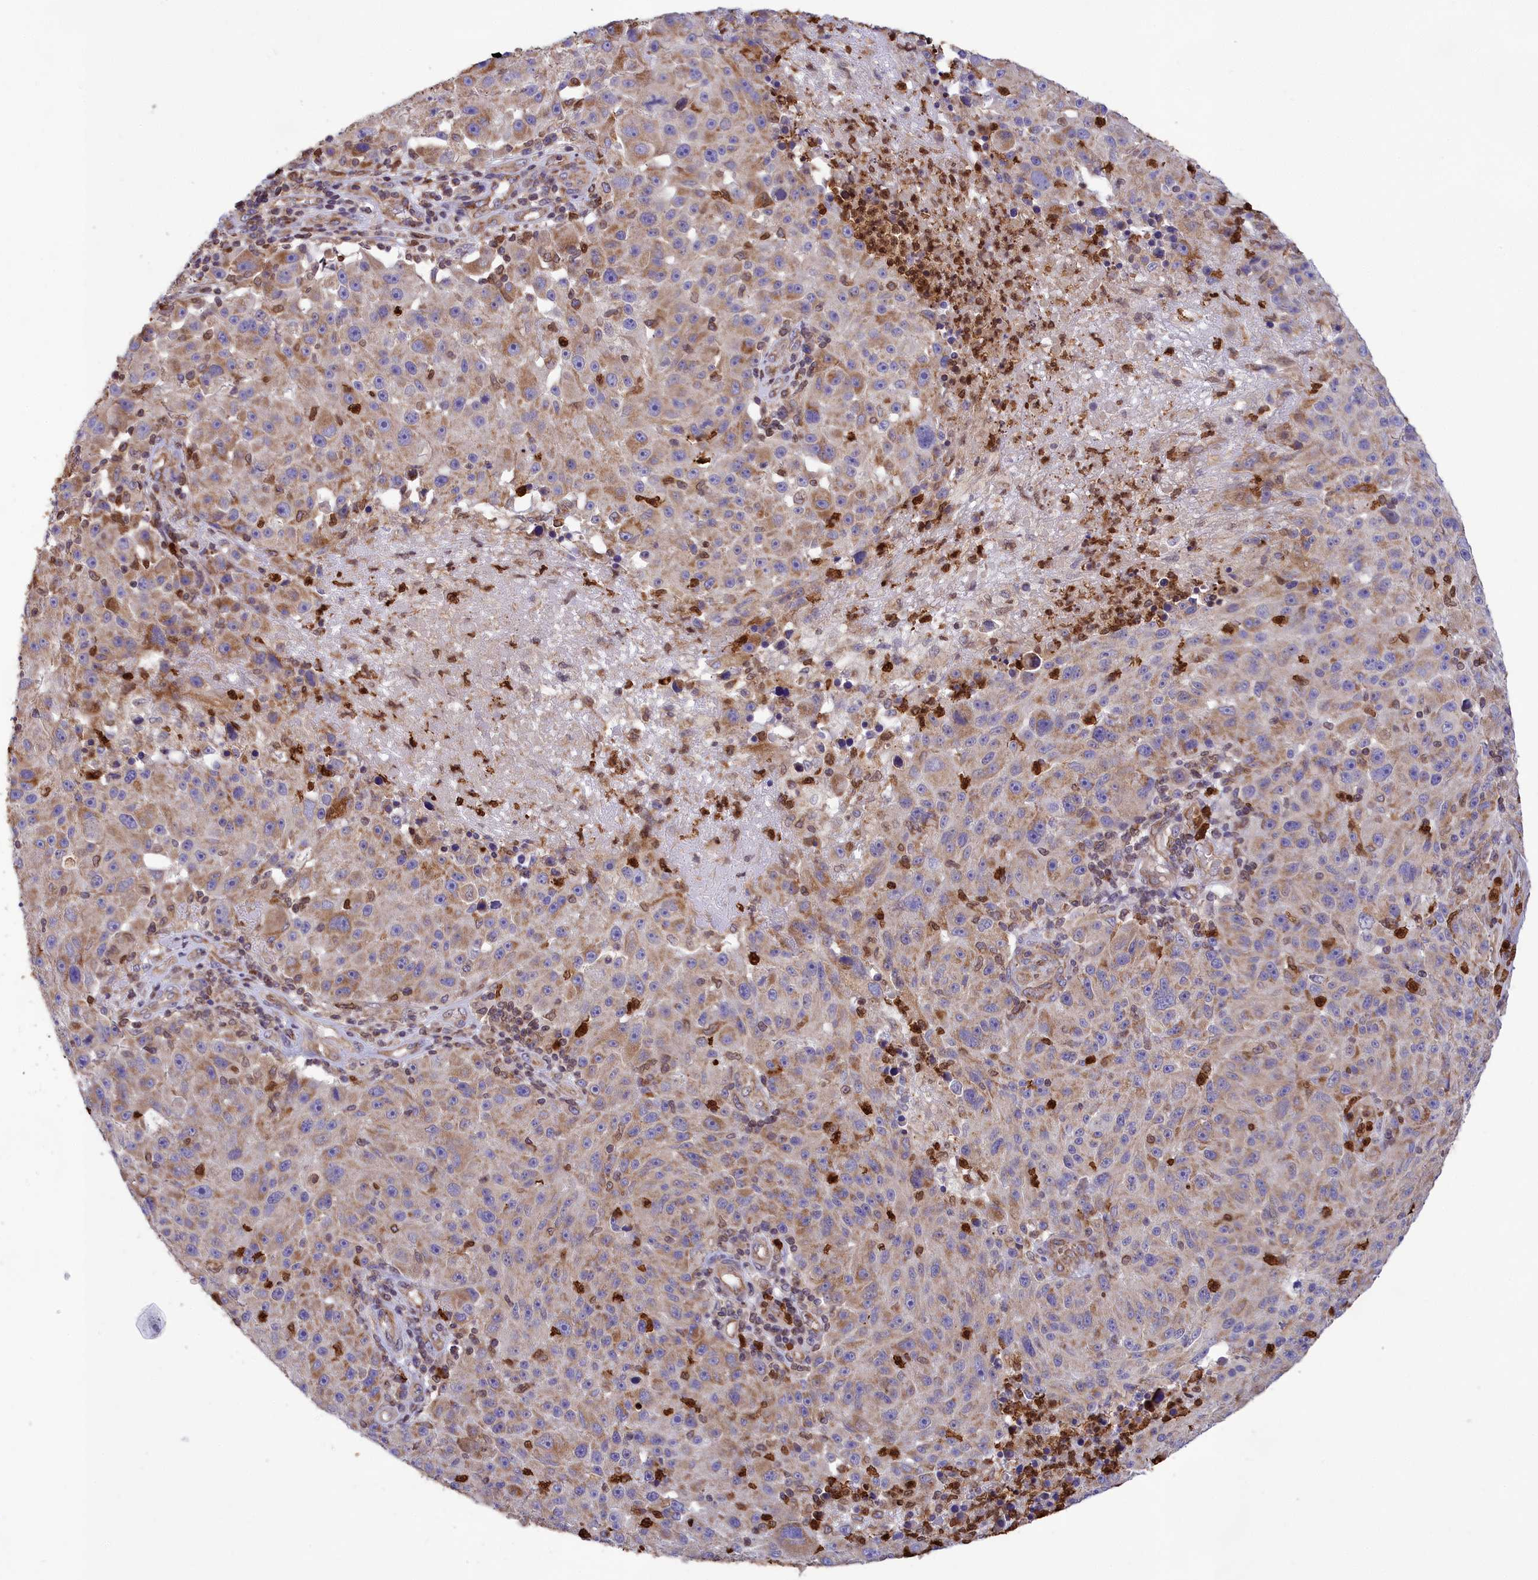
{"staining": {"intensity": "weak", "quantity": "25%-75%", "location": "cytoplasmic/membranous"}, "tissue": "melanoma", "cell_type": "Tumor cells", "image_type": "cancer", "snomed": [{"axis": "morphology", "description": "Malignant melanoma, NOS"}, {"axis": "topography", "description": "Skin"}], "caption": "A histopathology image showing weak cytoplasmic/membranous expression in about 25%-75% of tumor cells in malignant melanoma, as visualized by brown immunohistochemical staining.", "gene": "PKHD1L1", "patient": {"sex": "male", "age": 53}}